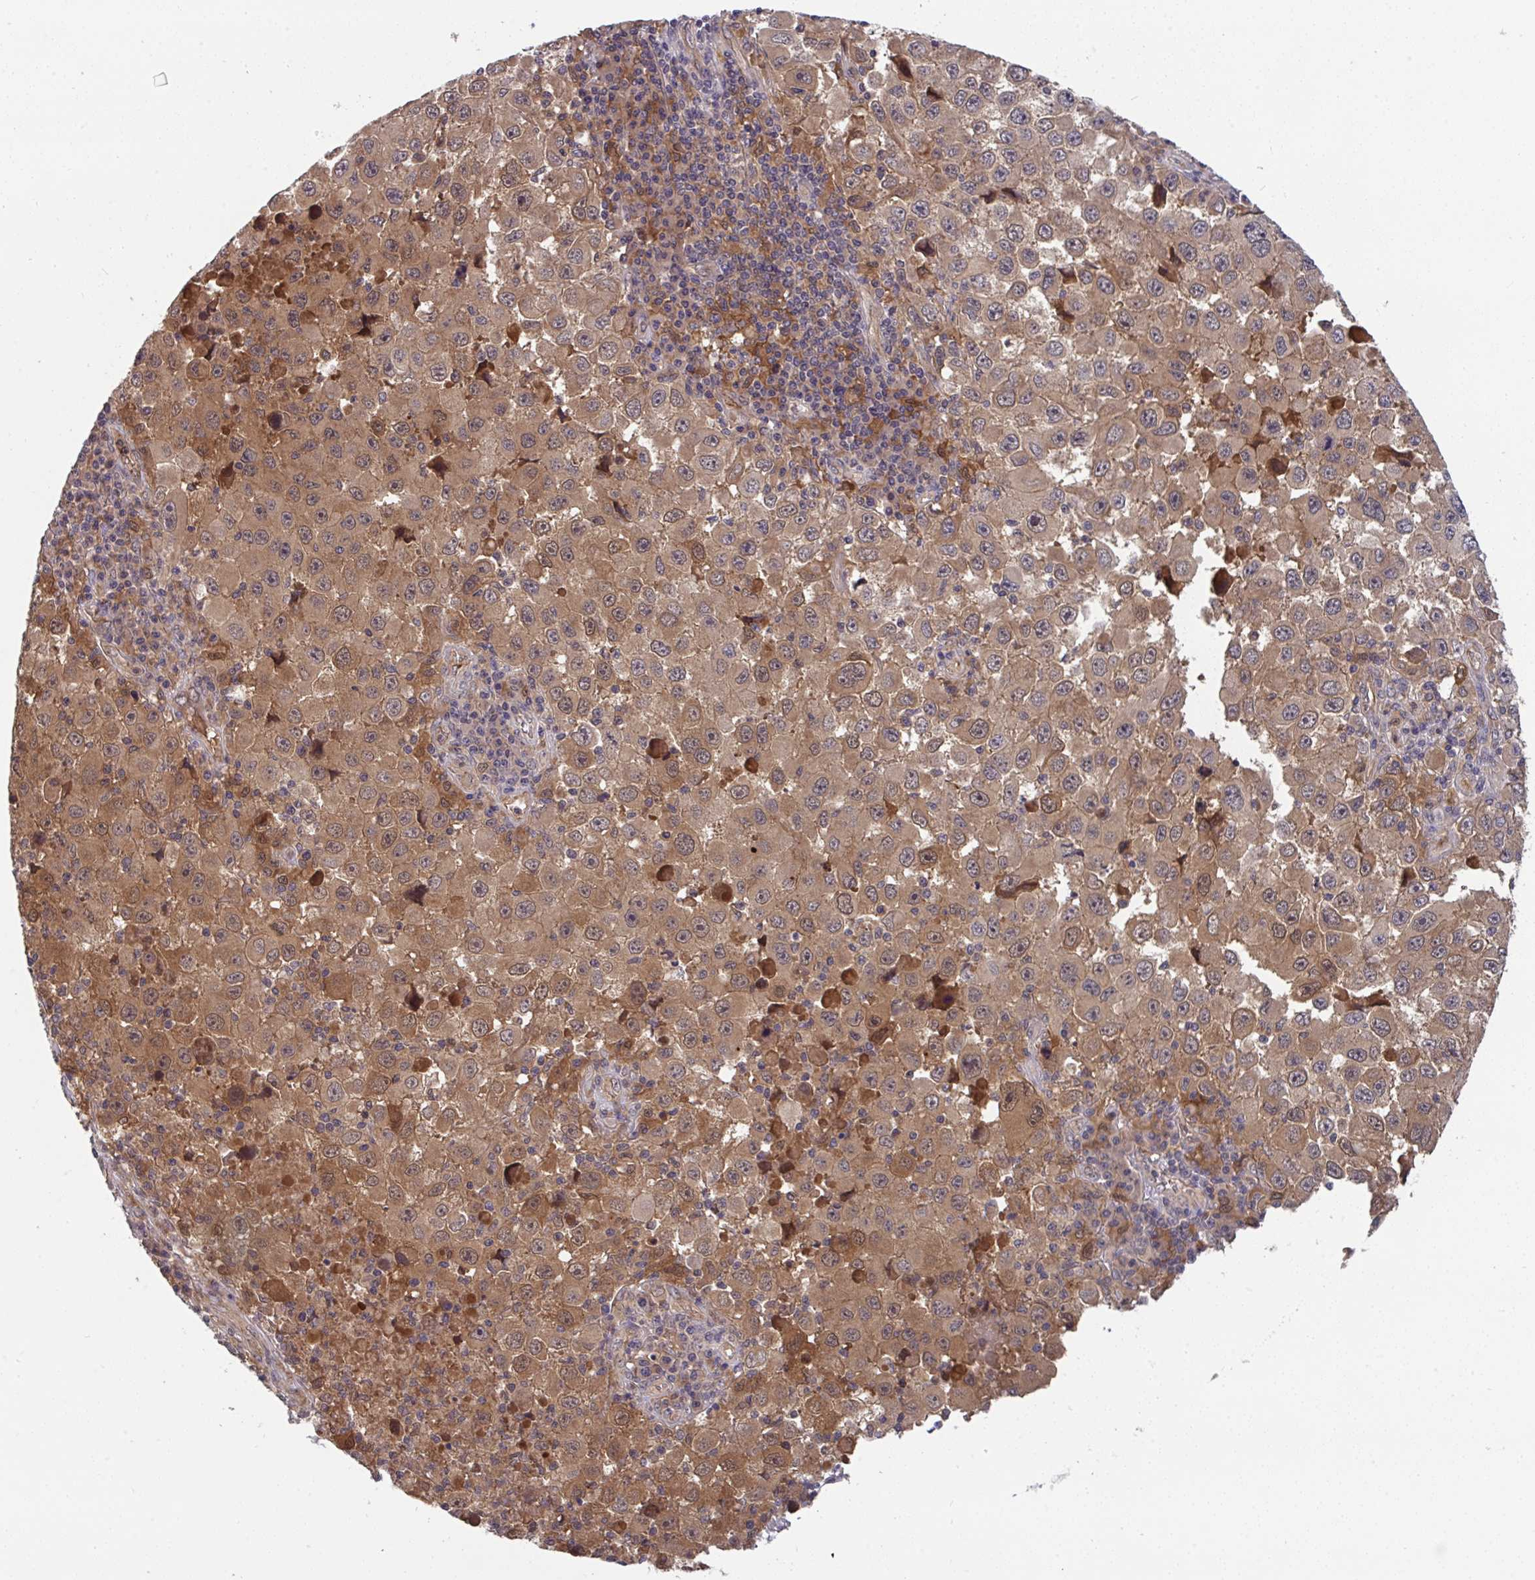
{"staining": {"intensity": "moderate", "quantity": ">75%", "location": "cytoplasmic/membranous,nuclear"}, "tissue": "melanoma", "cell_type": "Tumor cells", "image_type": "cancer", "snomed": [{"axis": "morphology", "description": "Malignant melanoma, Metastatic site"}, {"axis": "topography", "description": "Lymph node"}], "caption": "Protein staining of melanoma tissue displays moderate cytoplasmic/membranous and nuclear positivity in approximately >75% of tumor cells.", "gene": "TIGAR", "patient": {"sex": "female", "age": 67}}